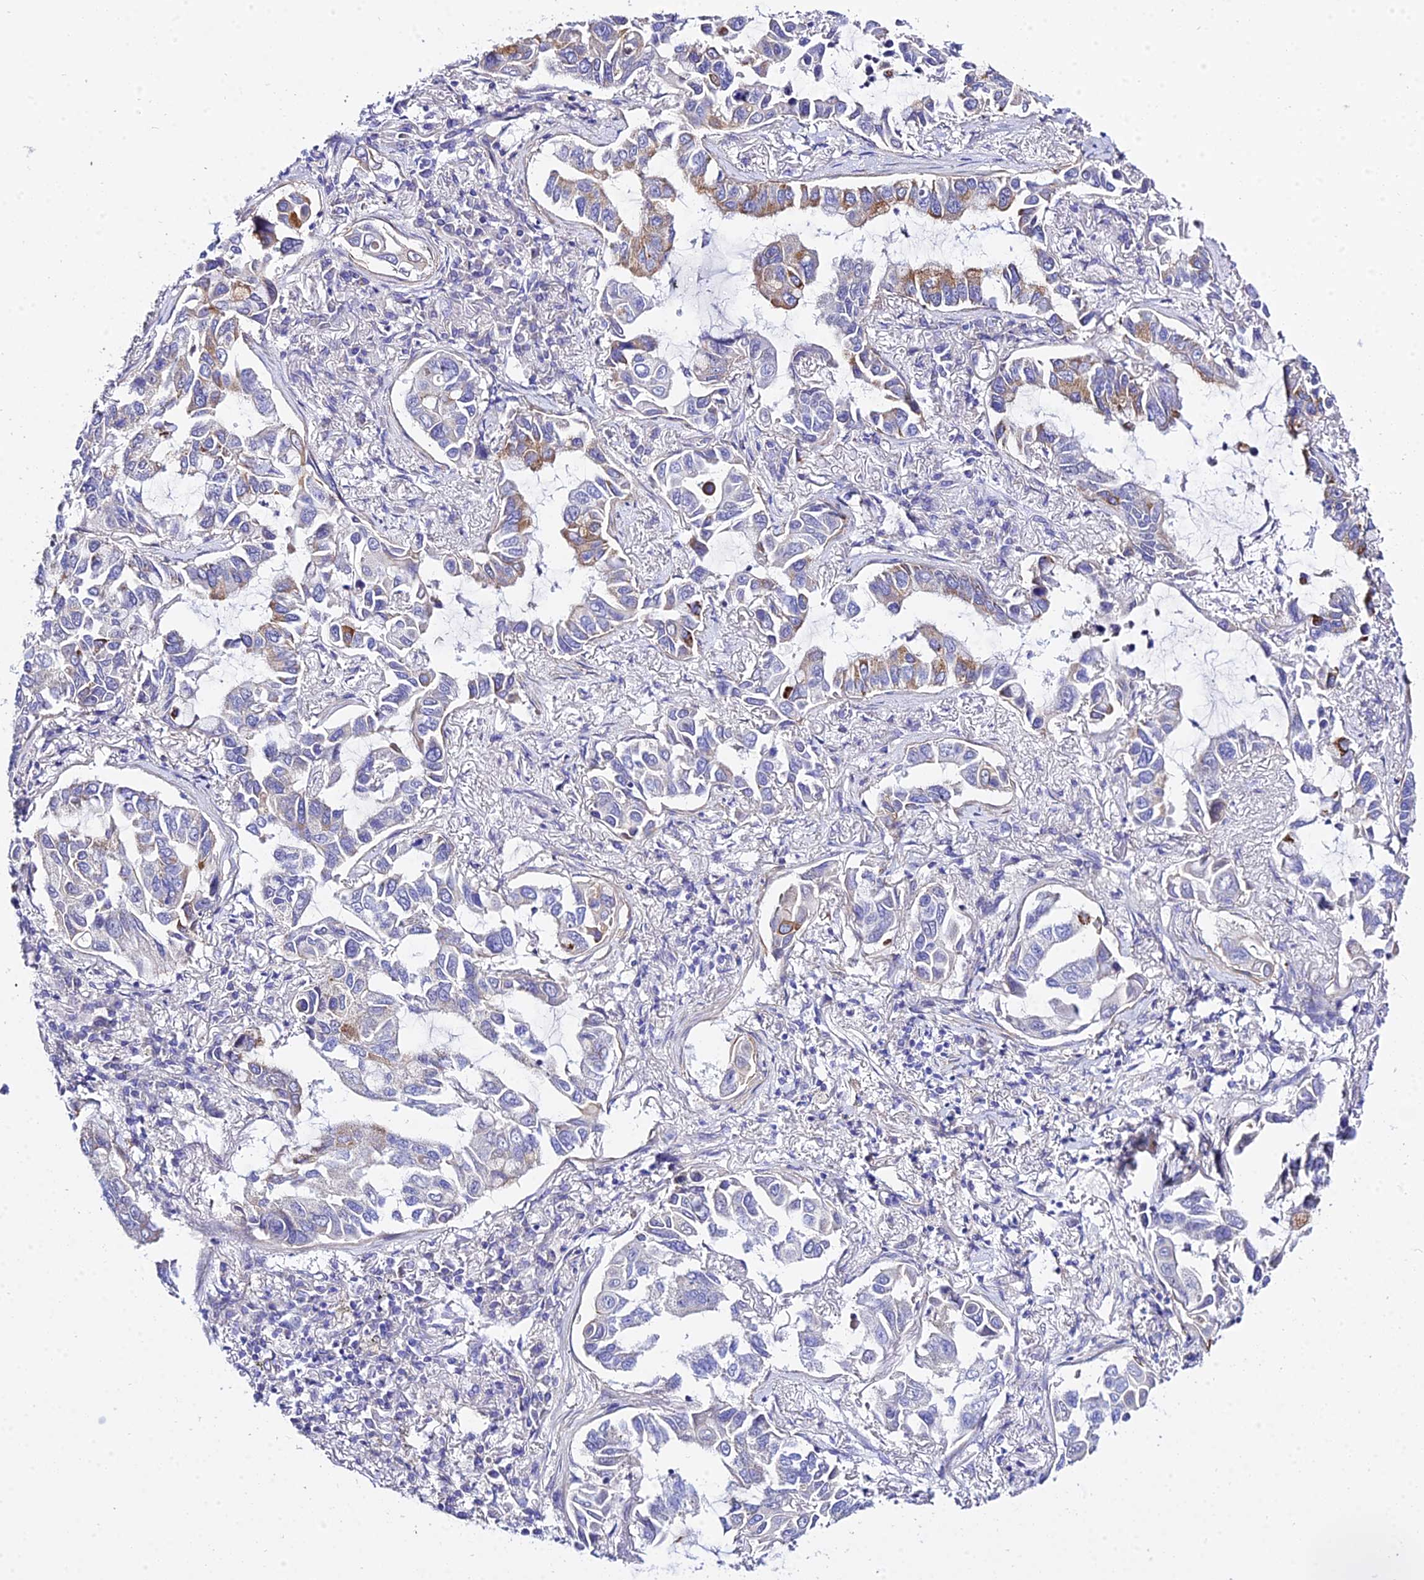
{"staining": {"intensity": "moderate", "quantity": "<25%", "location": "cytoplasmic/membranous"}, "tissue": "lung cancer", "cell_type": "Tumor cells", "image_type": "cancer", "snomed": [{"axis": "morphology", "description": "Adenocarcinoma, NOS"}, {"axis": "topography", "description": "Lung"}], "caption": "Adenocarcinoma (lung) stained for a protein displays moderate cytoplasmic/membranous positivity in tumor cells.", "gene": "ZNF628", "patient": {"sex": "male", "age": 64}}